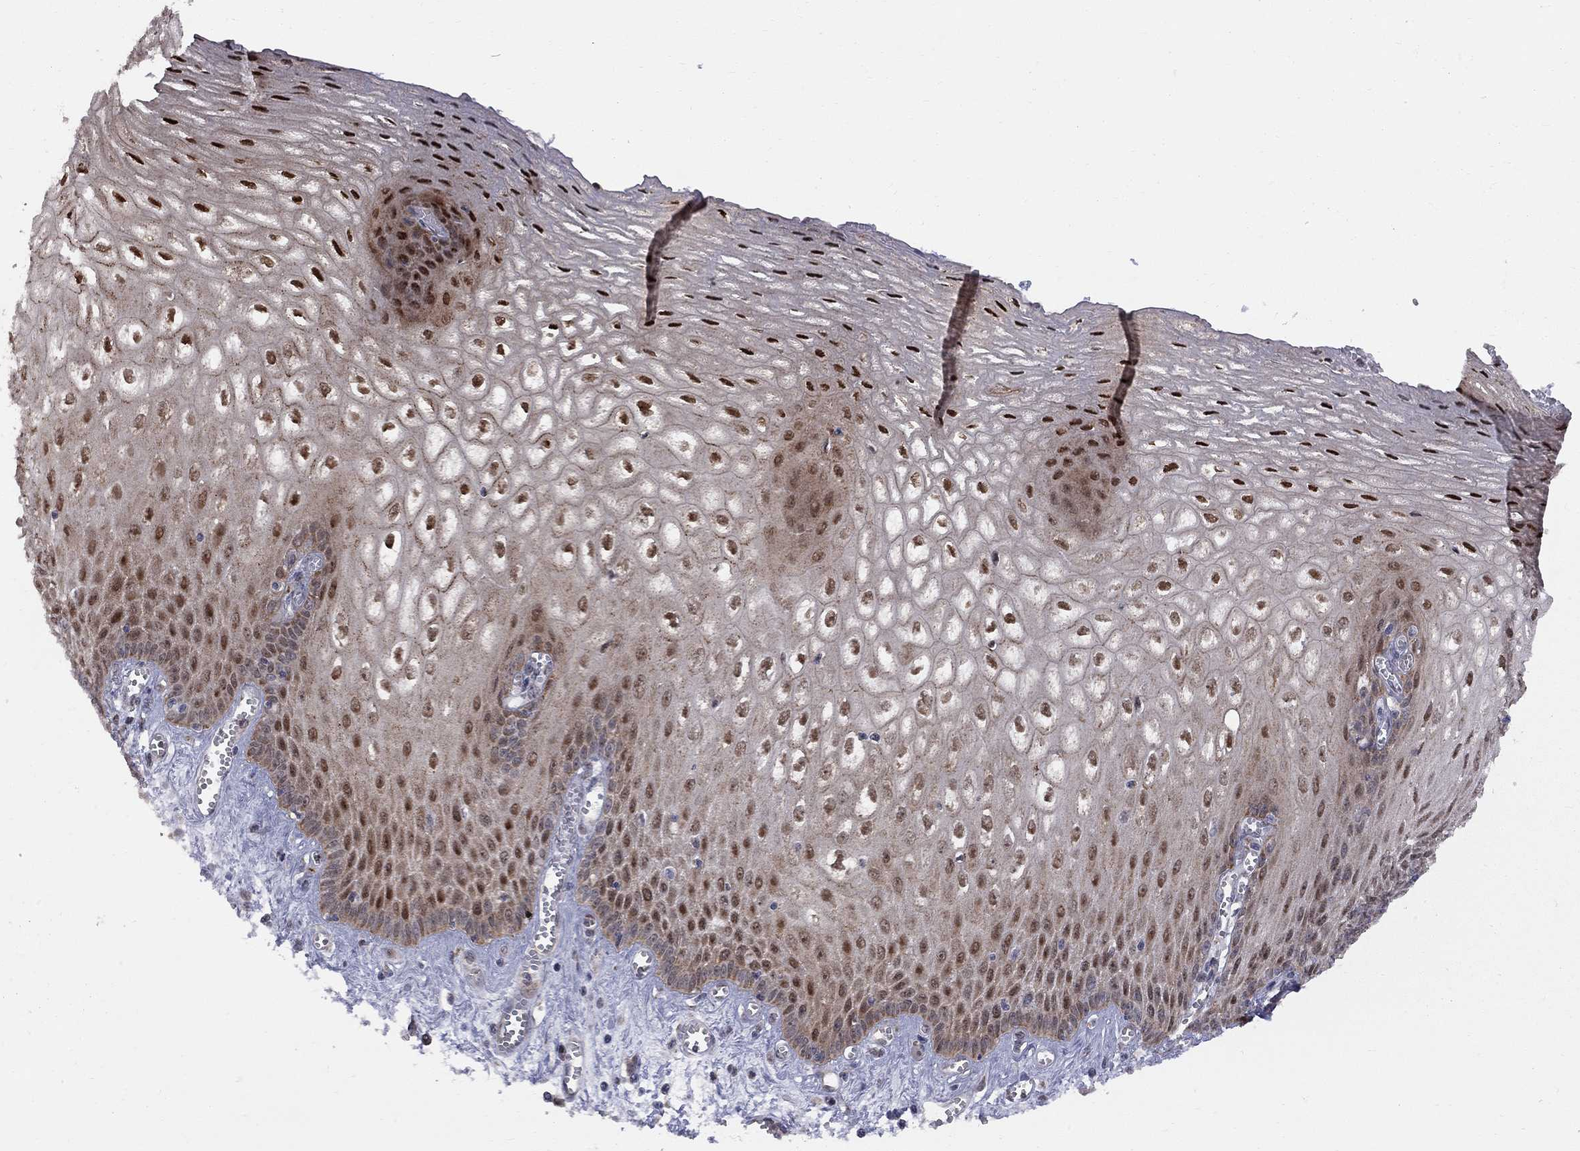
{"staining": {"intensity": "strong", "quantity": ">75%", "location": "nuclear"}, "tissue": "esophagus", "cell_type": "Squamous epithelial cells", "image_type": "normal", "snomed": [{"axis": "morphology", "description": "Normal tissue, NOS"}, {"axis": "topography", "description": "Esophagus"}], "caption": "Immunohistochemistry (IHC) histopathology image of normal esophagus stained for a protein (brown), which displays high levels of strong nuclear expression in about >75% of squamous epithelial cells.", "gene": "ELOB", "patient": {"sex": "male", "age": 58}}